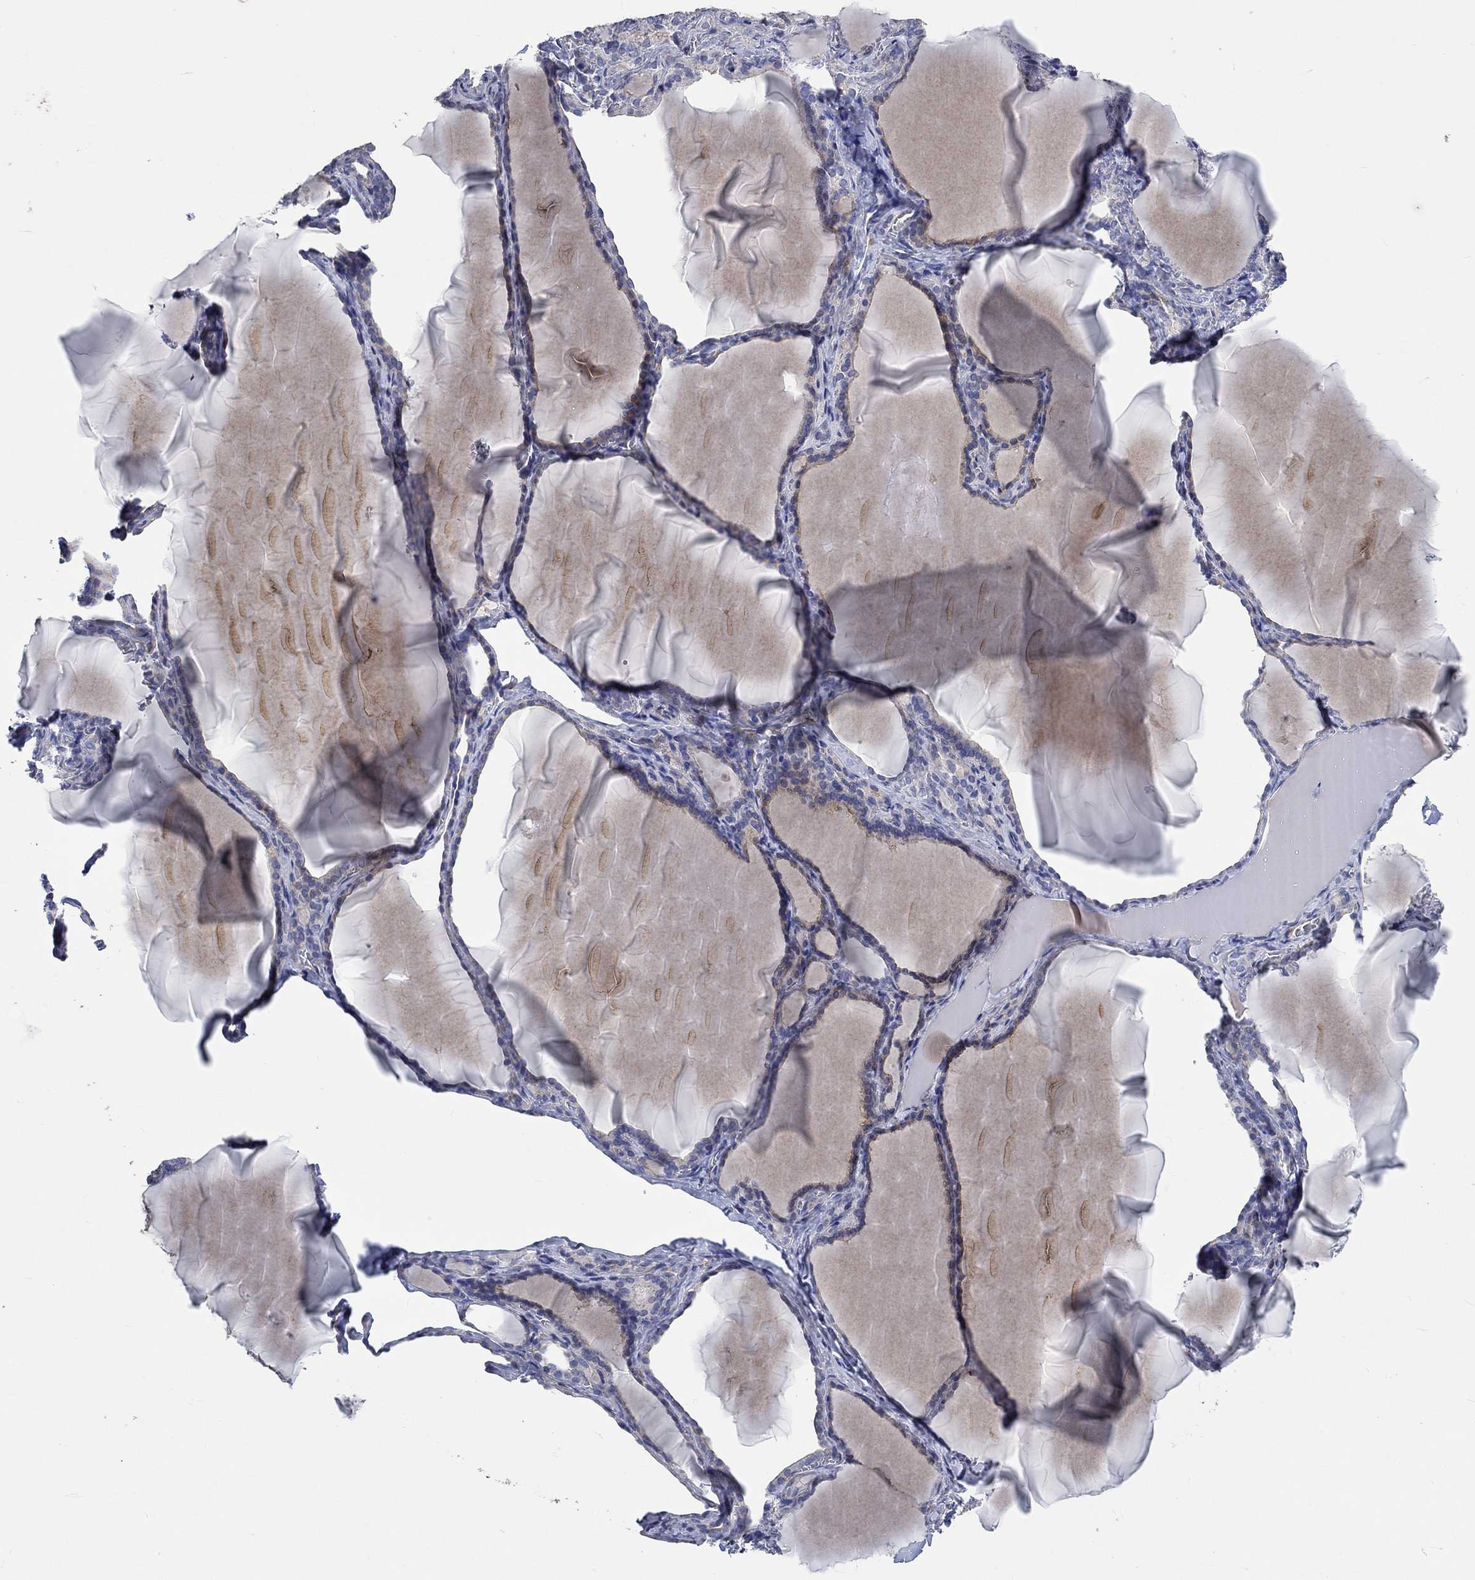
{"staining": {"intensity": "negative", "quantity": "none", "location": "none"}, "tissue": "thyroid gland", "cell_type": "Glandular cells", "image_type": "normal", "snomed": [{"axis": "morphology", "description": "Normal tissue, NOS"}, {"axis": "morphology", "description": "Hyperplasia, NOS"}, {"axis": "topography", "description": "Thyroid gland"}], "caption": "There is no significant positivity in glandular cells of thyroid gland. Nuclei are stained in blue.", "gene": "TNFAIP8L3", "patient": {"sex": "female", "age": 27}}